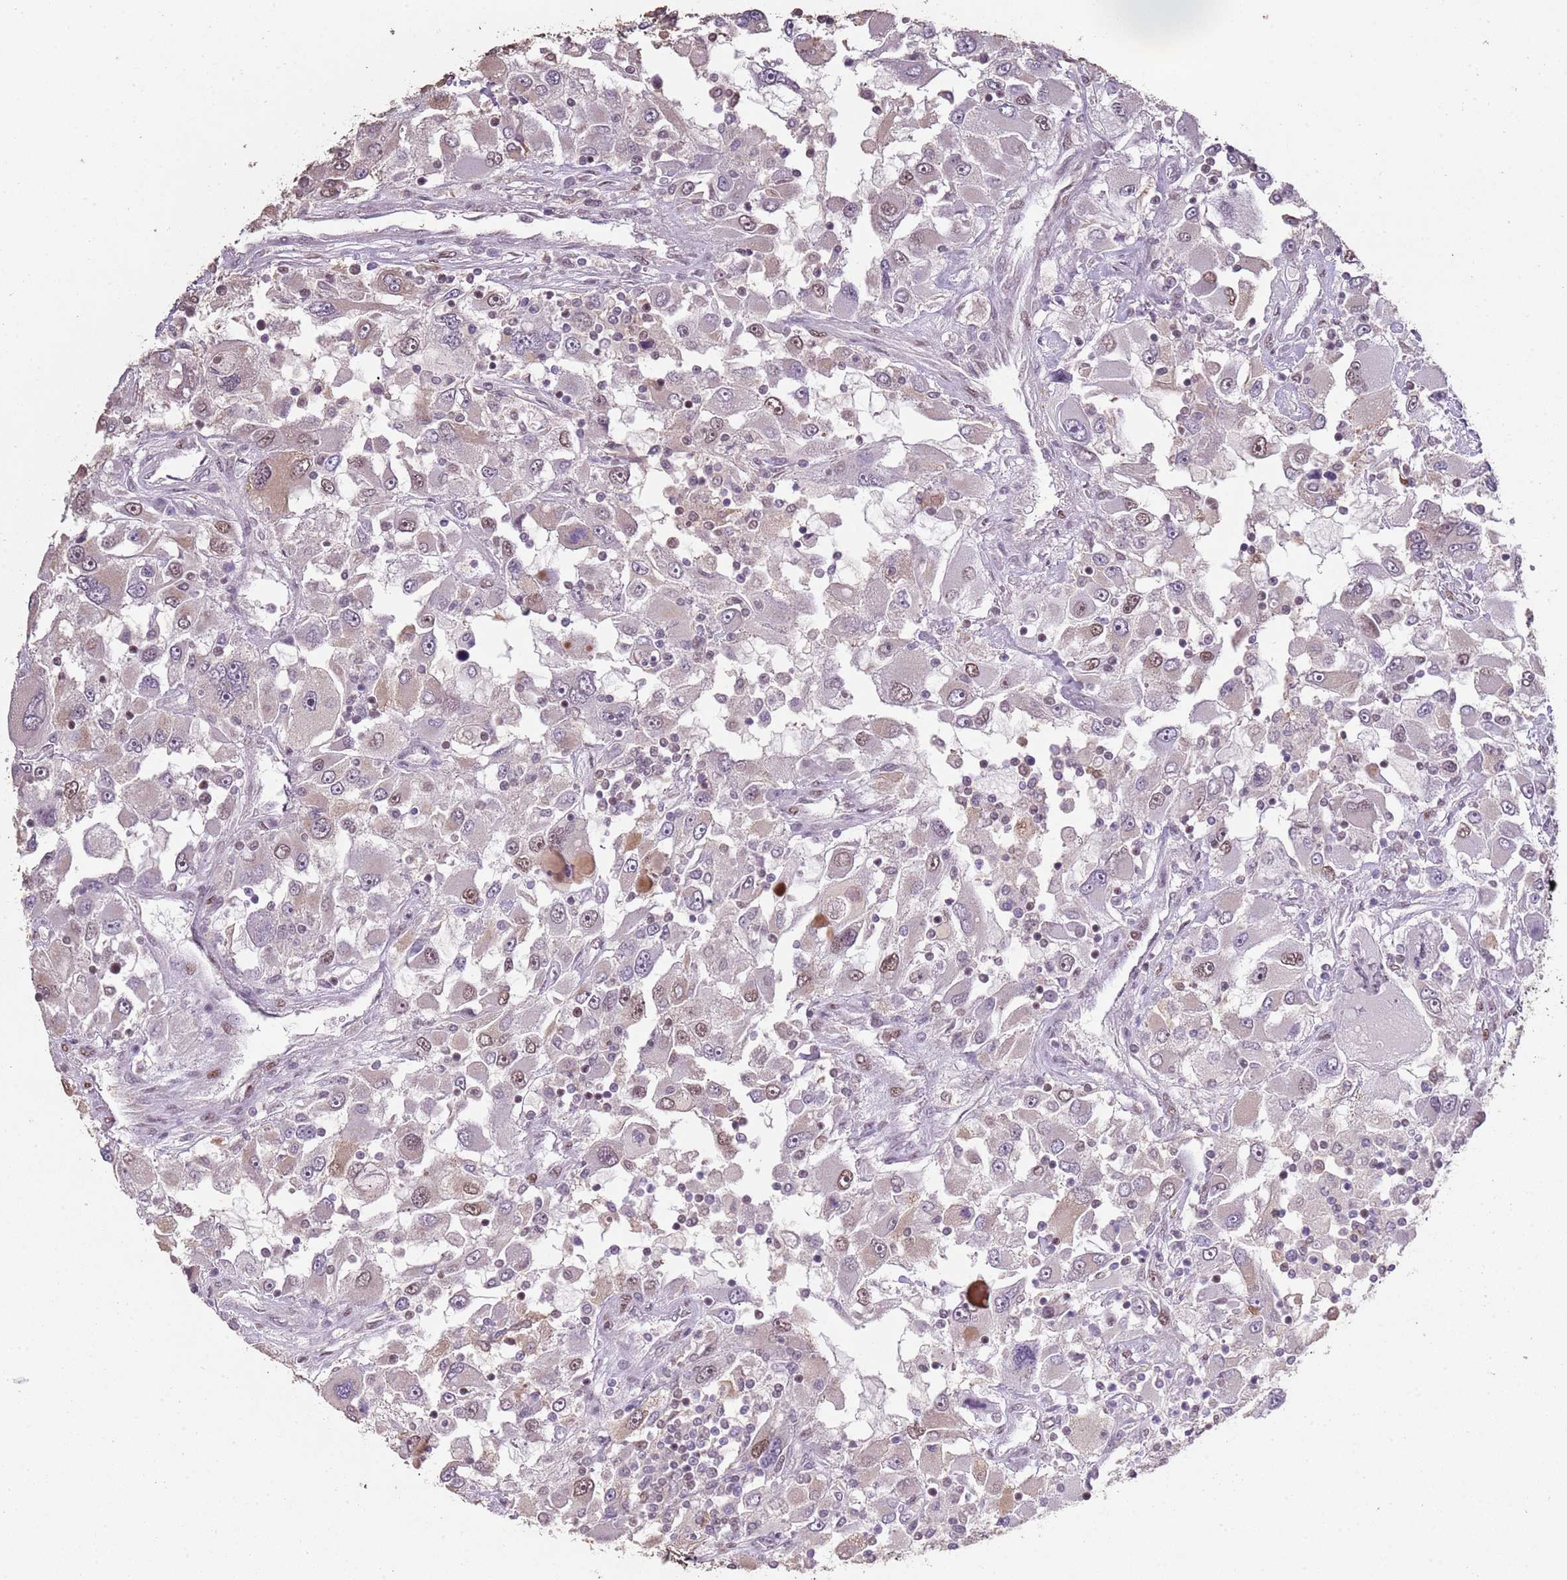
{"staining": {"intensity": "moderate", "quantity": "25%-75%", "location": "nuclear"}, "tissue": "renal cancer", "cell_type": "Tumor cells", "image_type": "cancer", "snomed": [{"axis": "morphology", "description": "Adenocarcinoma, NOS"}, {"axis": "topography", "description": "Kidney"}], "caption": "Moderate nuclear positivity is appreciated in approximately 25%-75% of tumor cells in adenocarcinoma (renal).", "gene": "ARL14EP", "patient": {"sex": "female", "age": 52}}